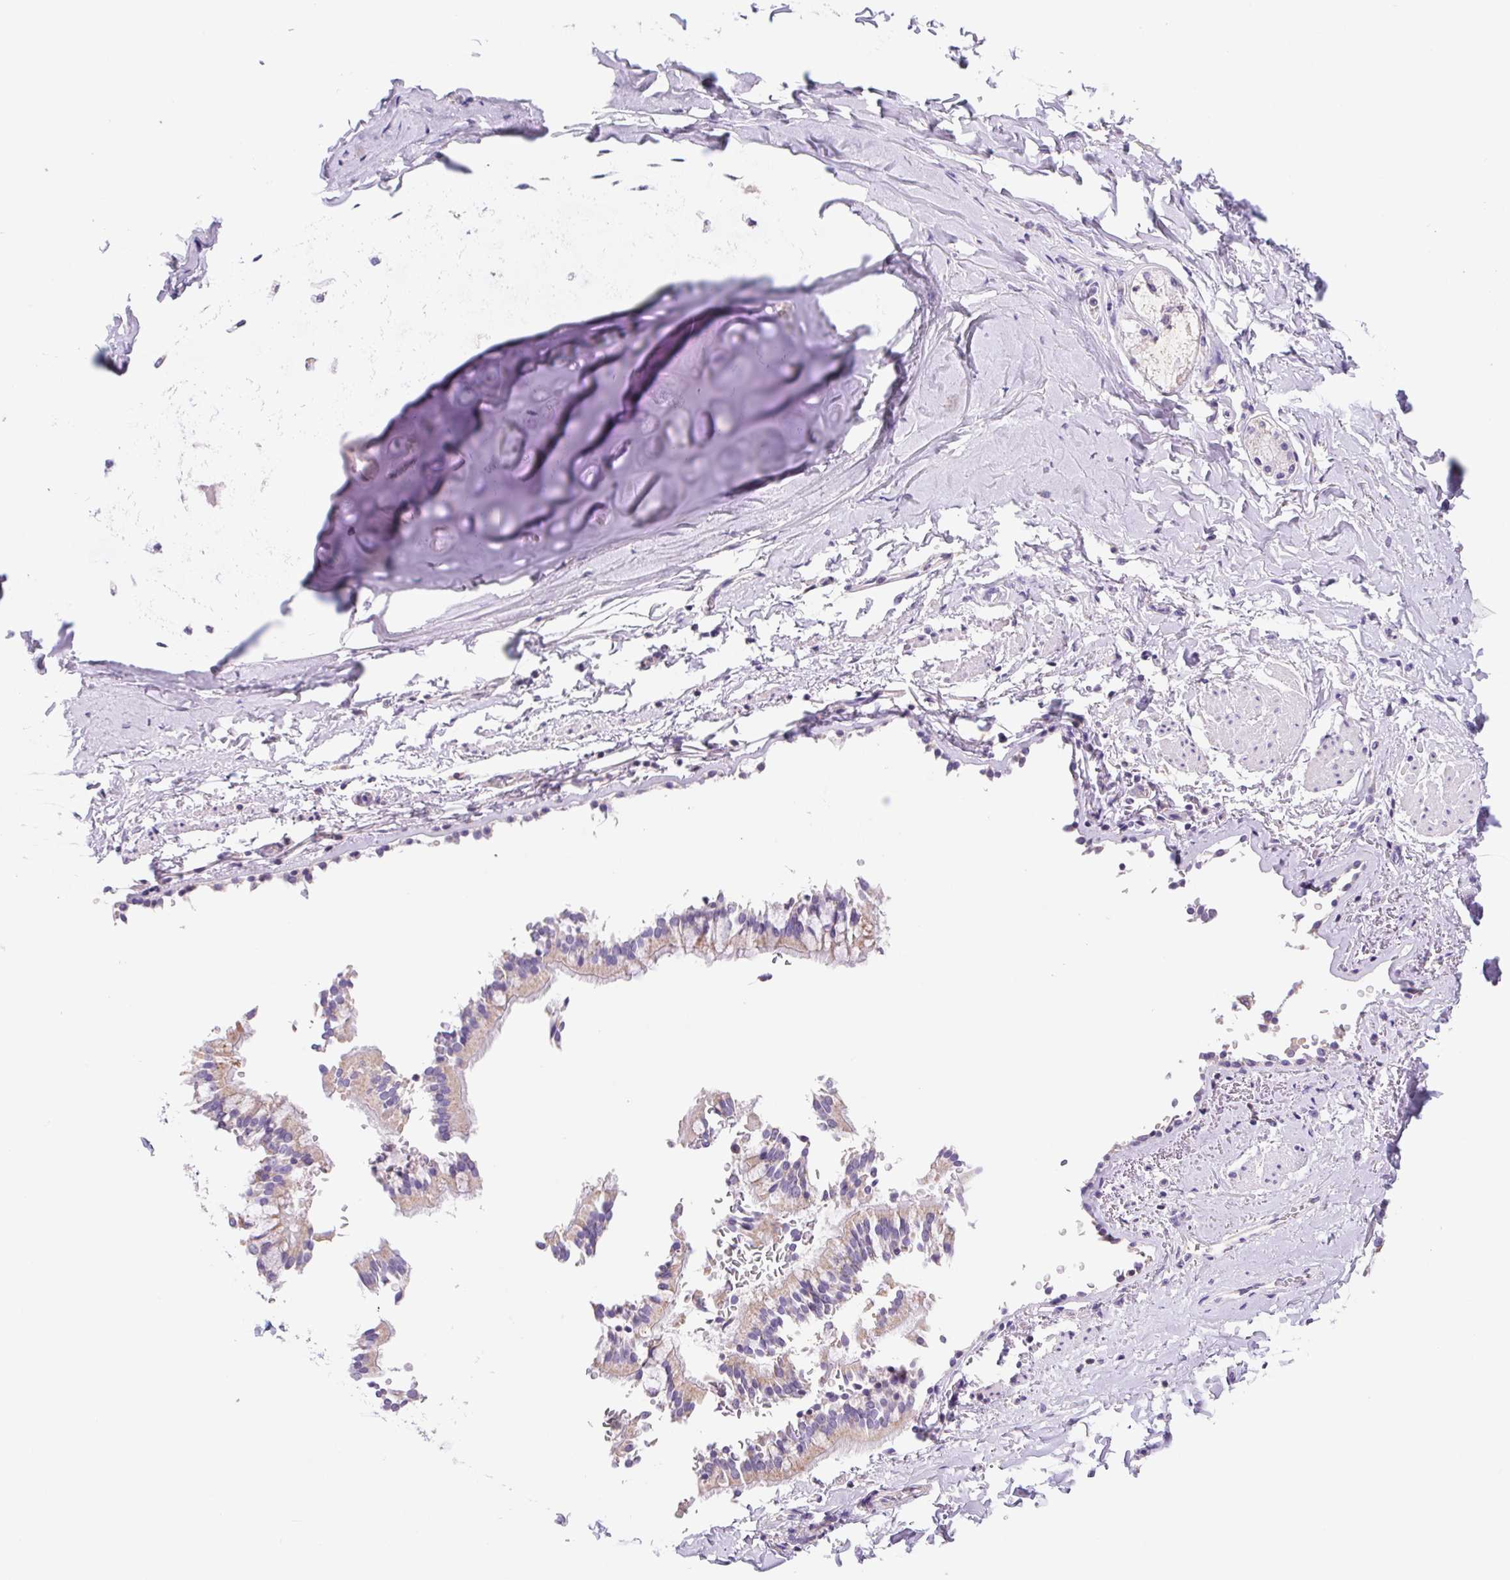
{"staining": {"intensity": "negative", "quantity": "none", "location": "none"}, "tissue": "adipose tissue", "cell_type": "Adipocytes", "image_type": "normal", "snomed": [{"axis": "morphology", "description": "Normal tissue, NOS"}, {"axis": "topography", "description": "Cartilage tissue"}, {"axis": "topography", "description": "Bronchus"}, {"axis": "topography", "description": "Peripheral nerve tissue"}], "caption": "This photomicrograph is of unremarkable adipose tissue stained with immunohistochemistry to label a protein in brown with the nuclei are counter-stained blue. There is no expression in adipocytes.", "gene": "FKBP6", "patient": {"sex": "male", "age": 67}}